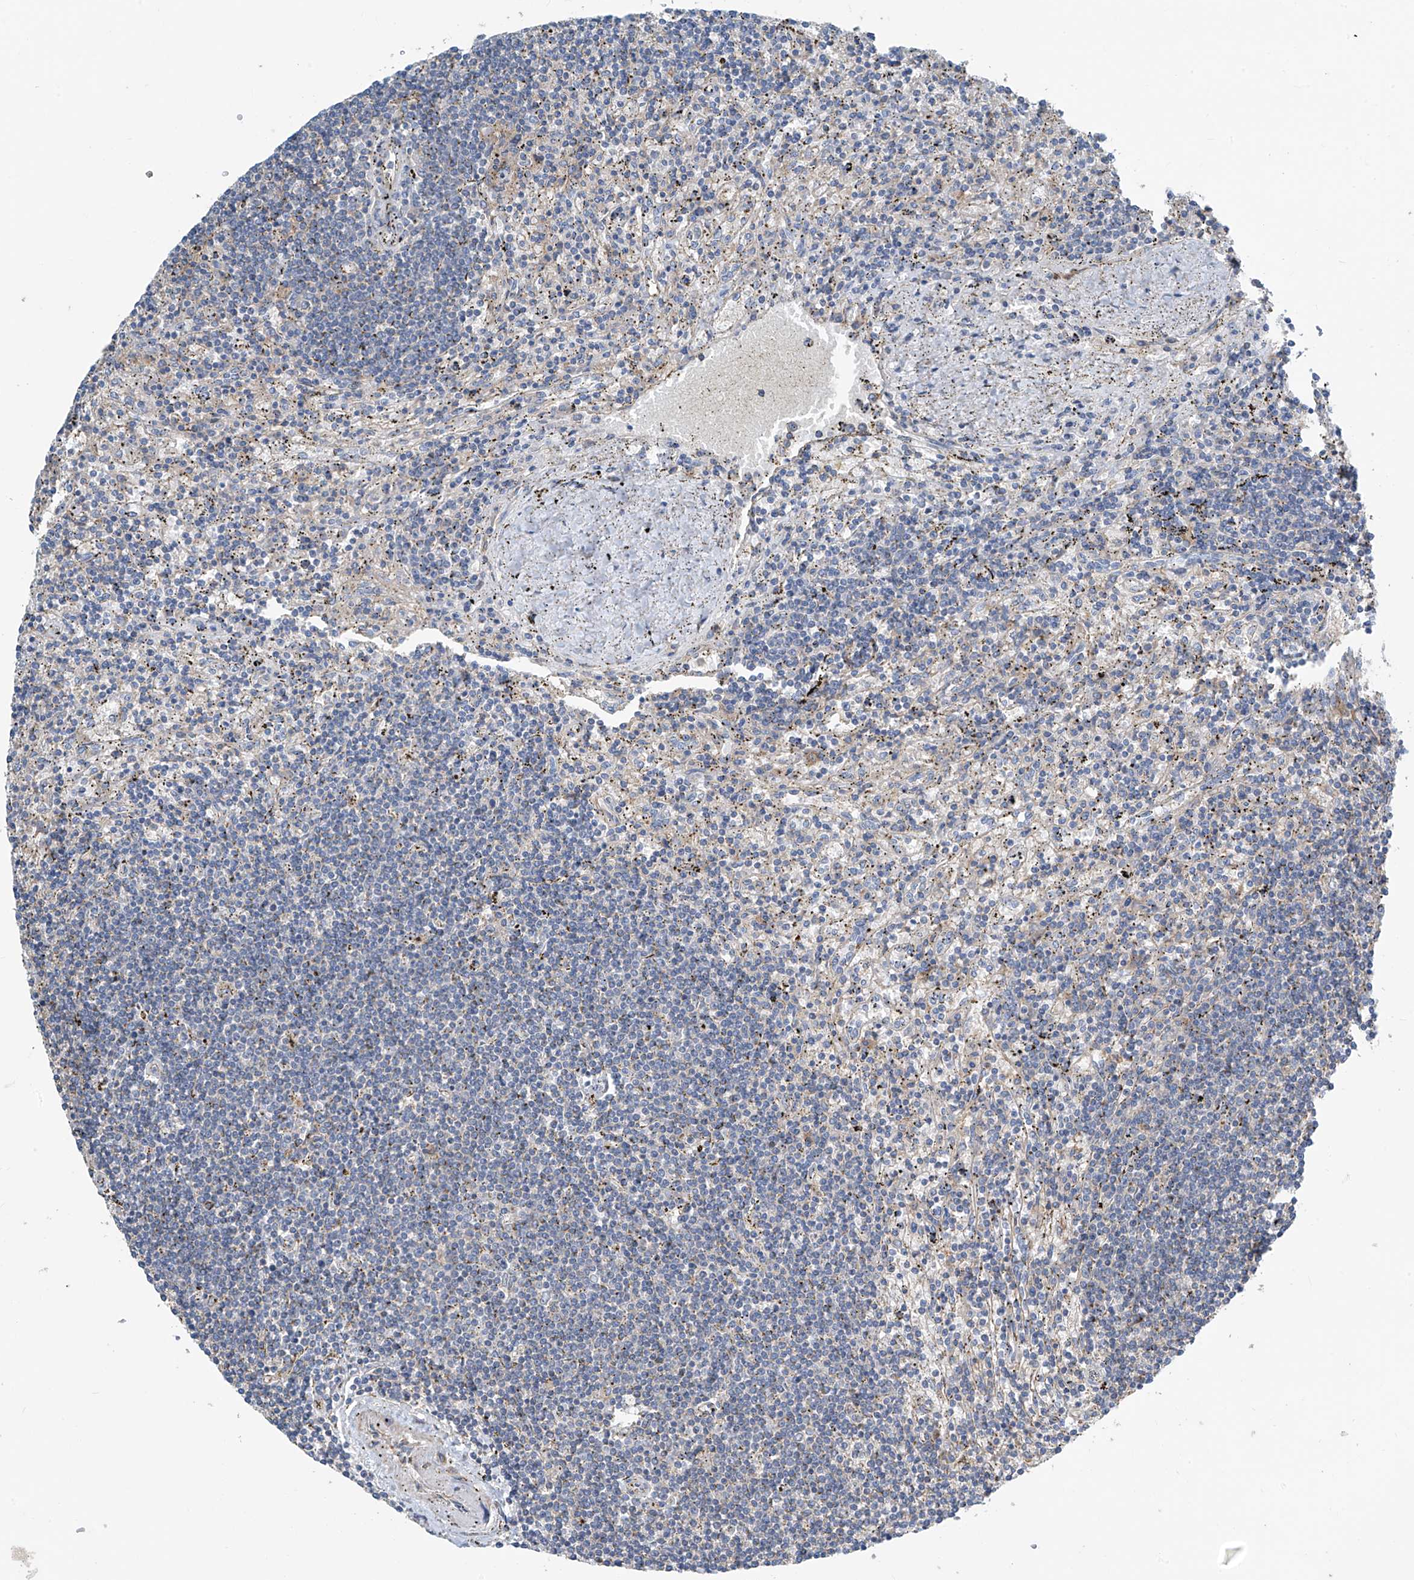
{"staining": {"intensity": "negative", "quantity": "none", "location": "none"}, "tissue": "lymphoma", "cell_type": "Tumor cells", "image_type": "cancer", "snomed": [{"axis": "morphology", "description": "Malignant lymphoma, non-Hodgkin's type, Low grade"}, {"axis": "topography", "description": "Spleen"}], "caption": "Immunohistochemistry of malignant lymphoma, non-Hodgkin's type (low-grade) displays no staining in tumor cells.", "gene": "SLC1A5", "patient": {"sex": "male", "age": 76}}